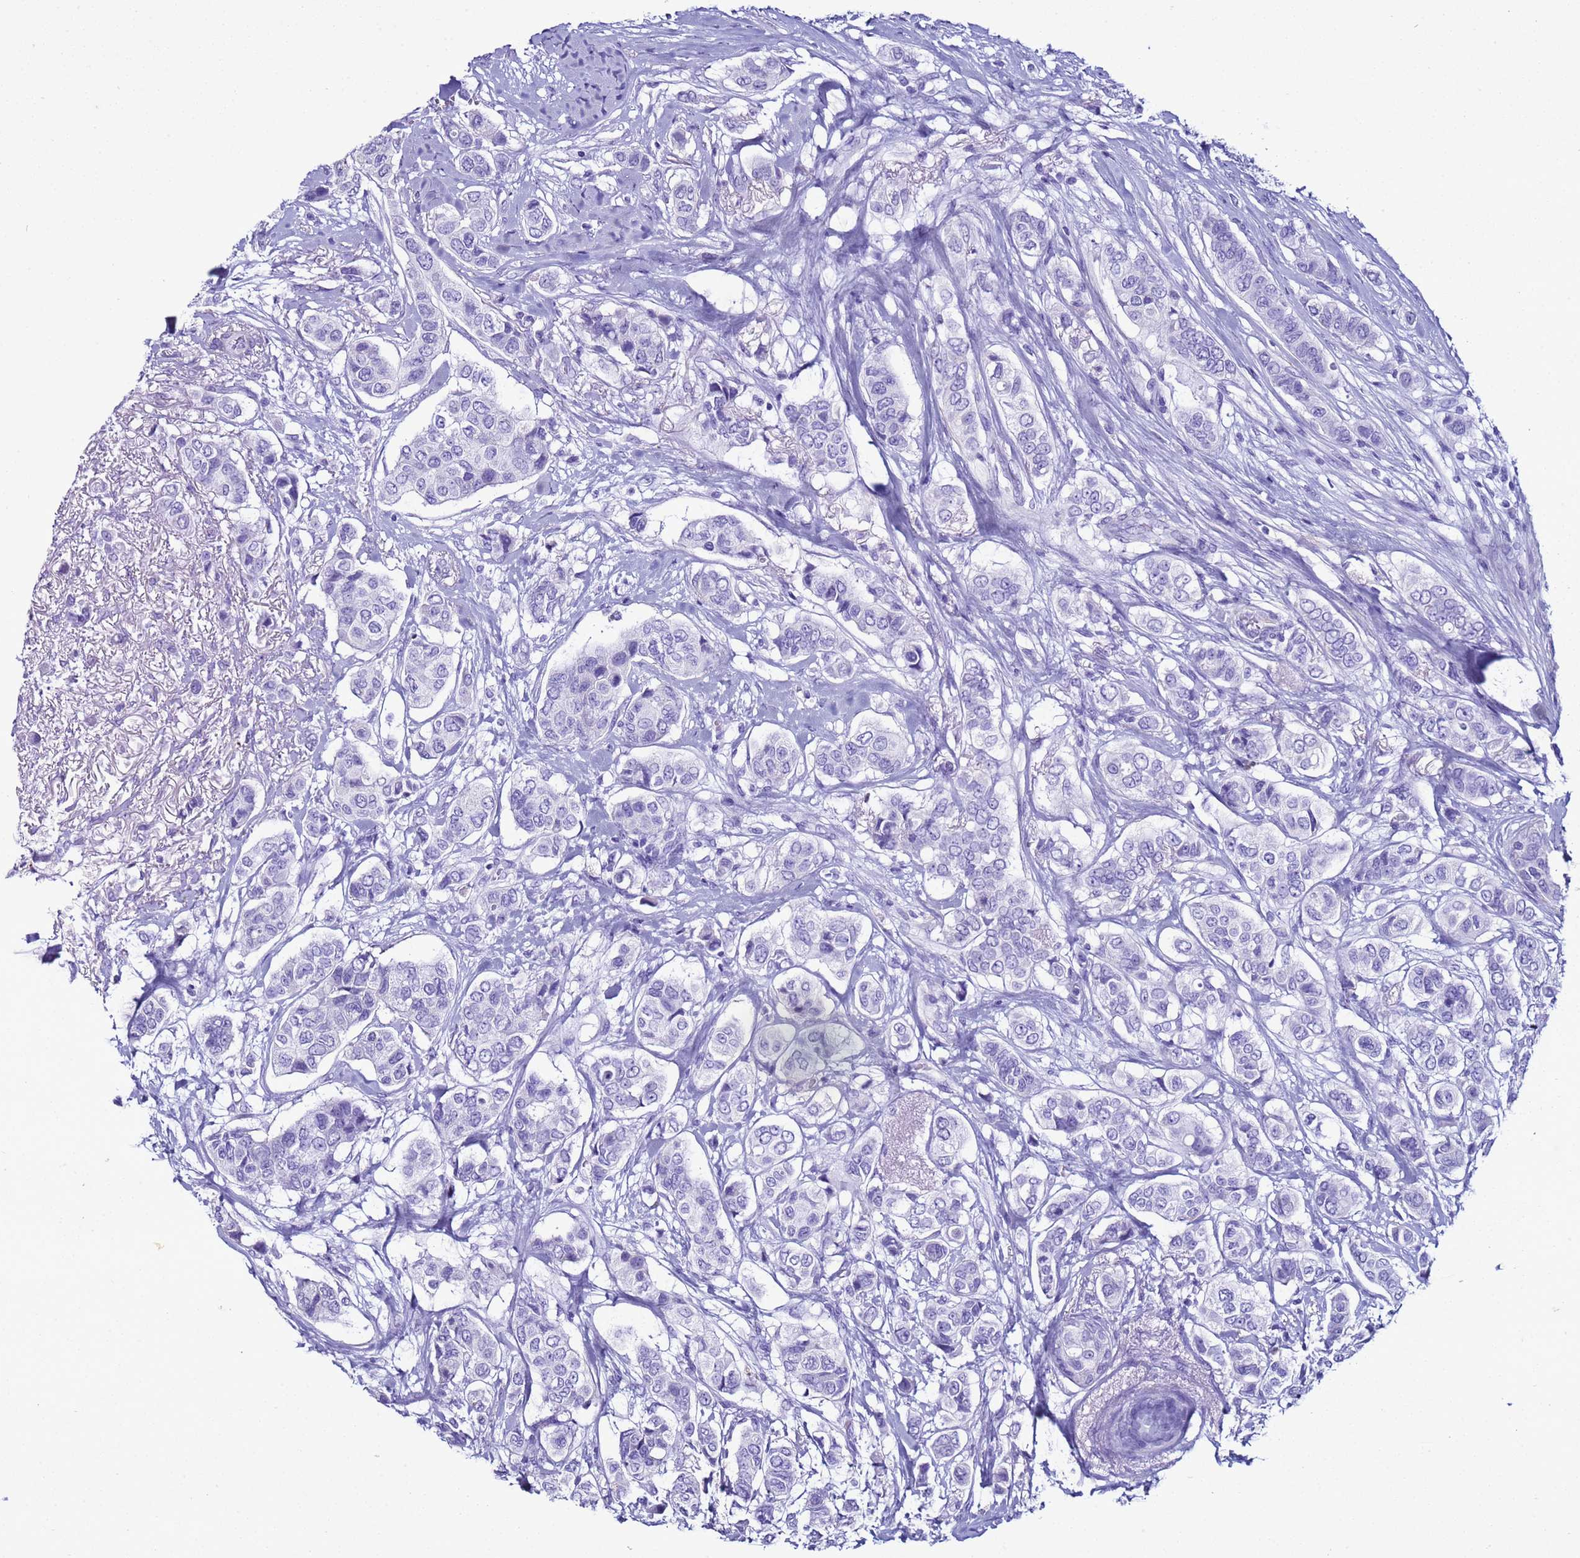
{"staining": {"intensity": "negative", "quantity": "none", "location": "none"}, "tissue": "breast cancer", "cell_type": "Tumor cells", "image_type": "cancer", "snomed": [{"axis": "morphology", "description": "Lobular carcinoma"}, {"axis": "topography", "description": "Breast"}], "caption": "Protein analysis of breast cancer exhibits no significant staining in tumor cells.", "gene": "LCMT1", "patient": {"sex": "female", "age": 51}}